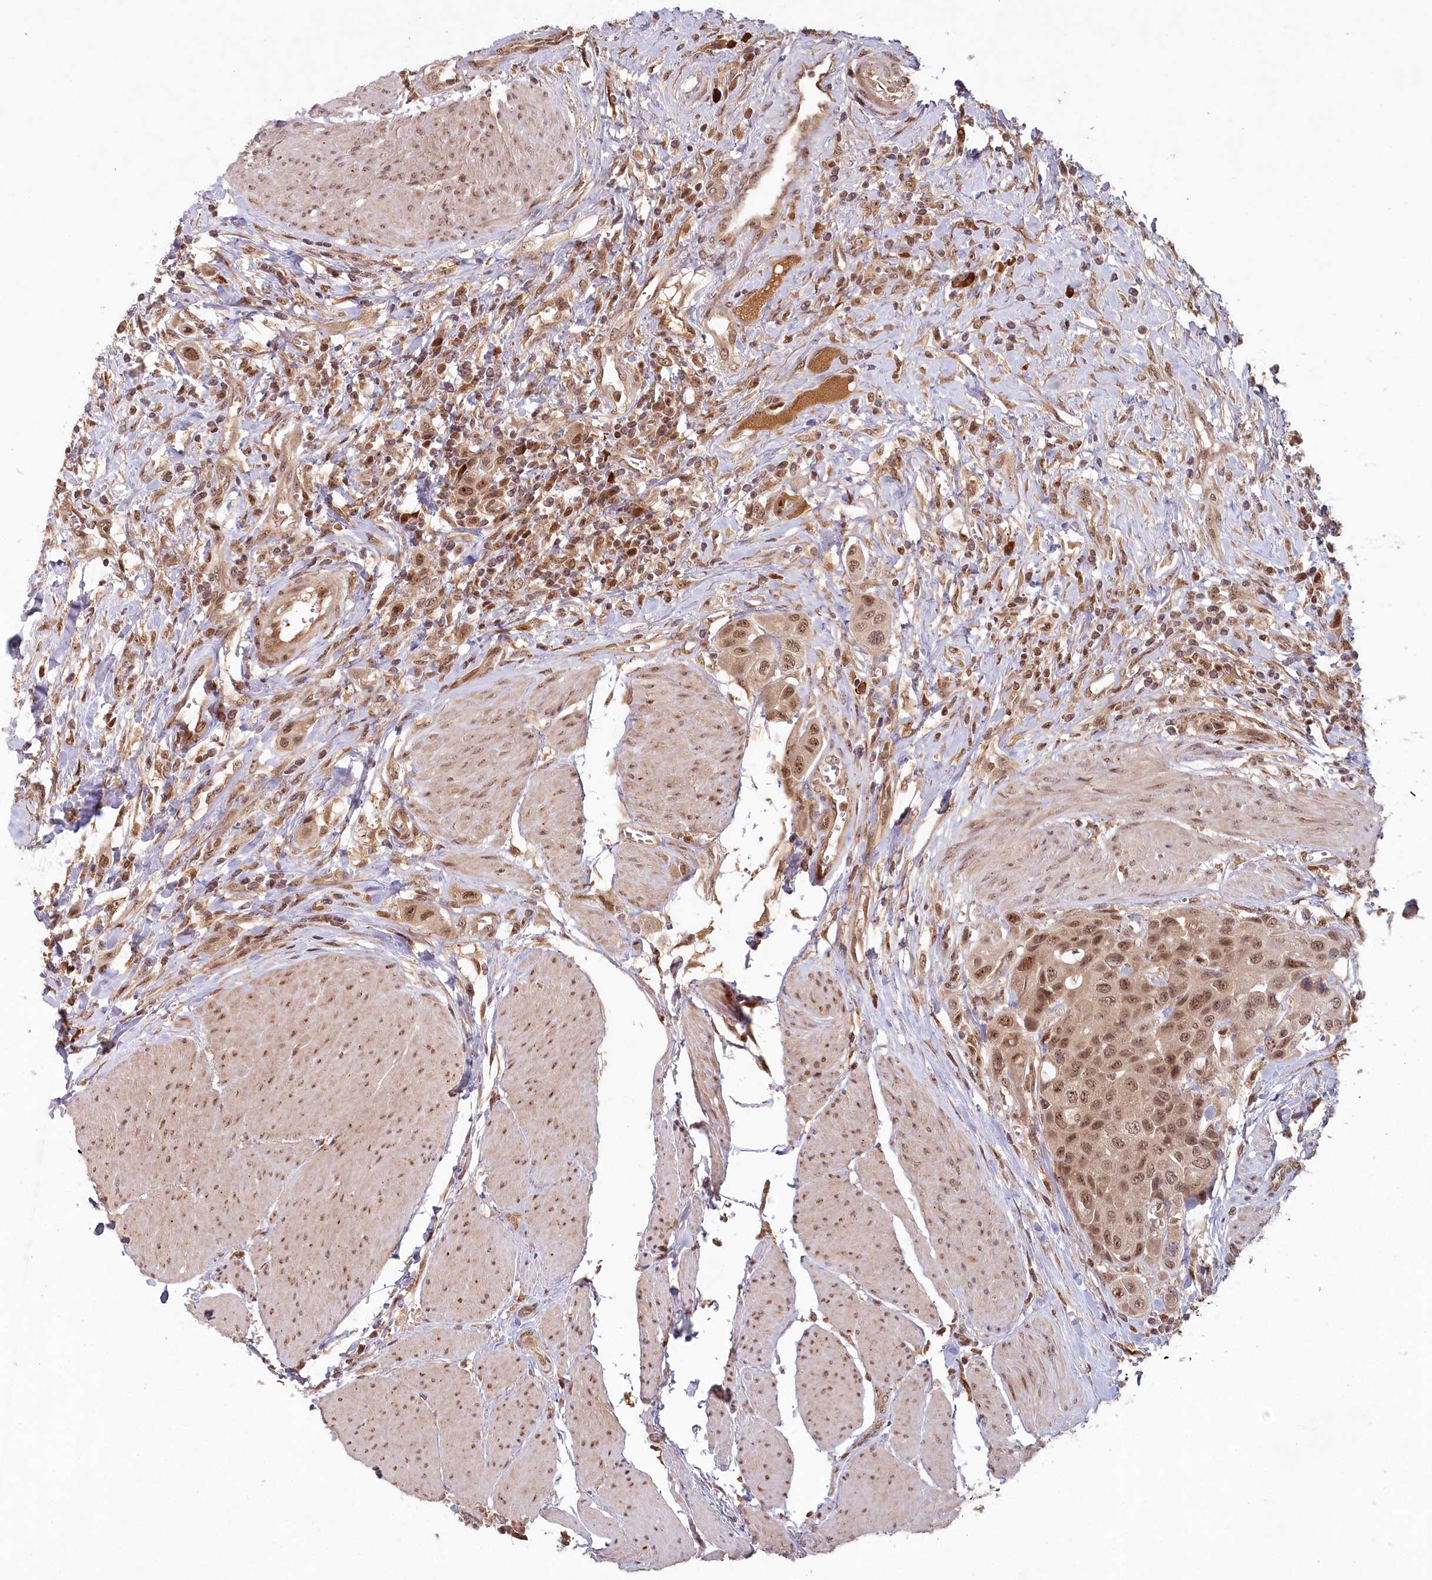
{"staining": {"intensity": "moderate", "quantity": ">75%", "location": "nuclear"}, "tissue": "urothelial cancer", "cell_type": "Tumor cells", "image_type": "cancer", "snomed": [{"axis": "morphology", "description": "Urothelial carcinoma, High grade"}, {"axis": "topography", "description": "Urinary bladder"}], "caption": "High-magnification brightfield microscopy of high-grade urothelial carcinoma stained with DAB (brown) and counterstained with hematoxylin (blue). tumor cells exhibit moderate nuclear positivity is appreciated in approximately>75% of cells. (Stains: DAB in brown, nuclei in blue, Microscopy: brightfield microscopy at high magnification).", "gene": "WAPL", "patient": {"sex": "male", "age": 50}}